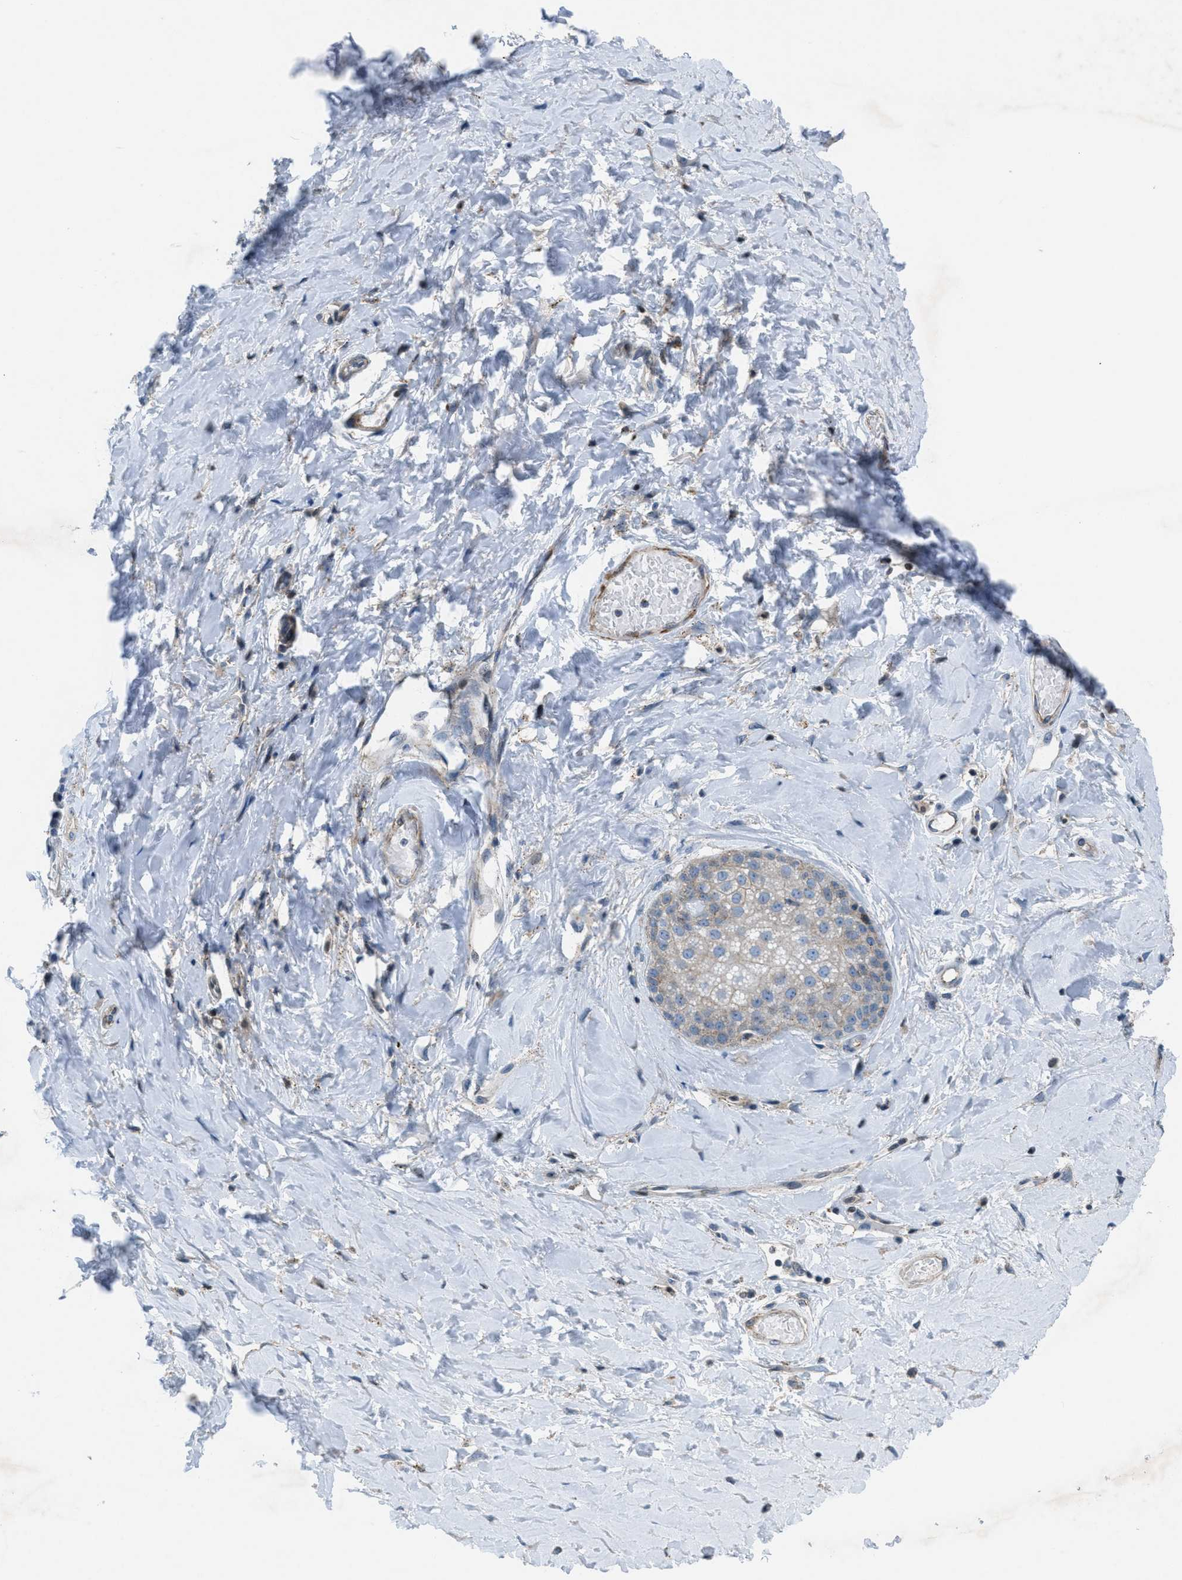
{"staining": {"intensity": "strong", "quantity": "<25%", "location": "cytoplasmic/membranous"}, "tissue": "skin", "cell_type": "Epidermal cells", "image_type": "normal", "snomed": [{"axis": "morphology", "description": "Normal tissue, NOS"}, {"axis": "topography", "description": "Anal"}], "caption": "A brown stain labels strong cytoplasmic/membranous staining of a protein in epidermal cells of benign human skin. Nuclei are stained in blue.", "gene": "MFSD13A", "patient": {"sex": "male", "age": 69}}